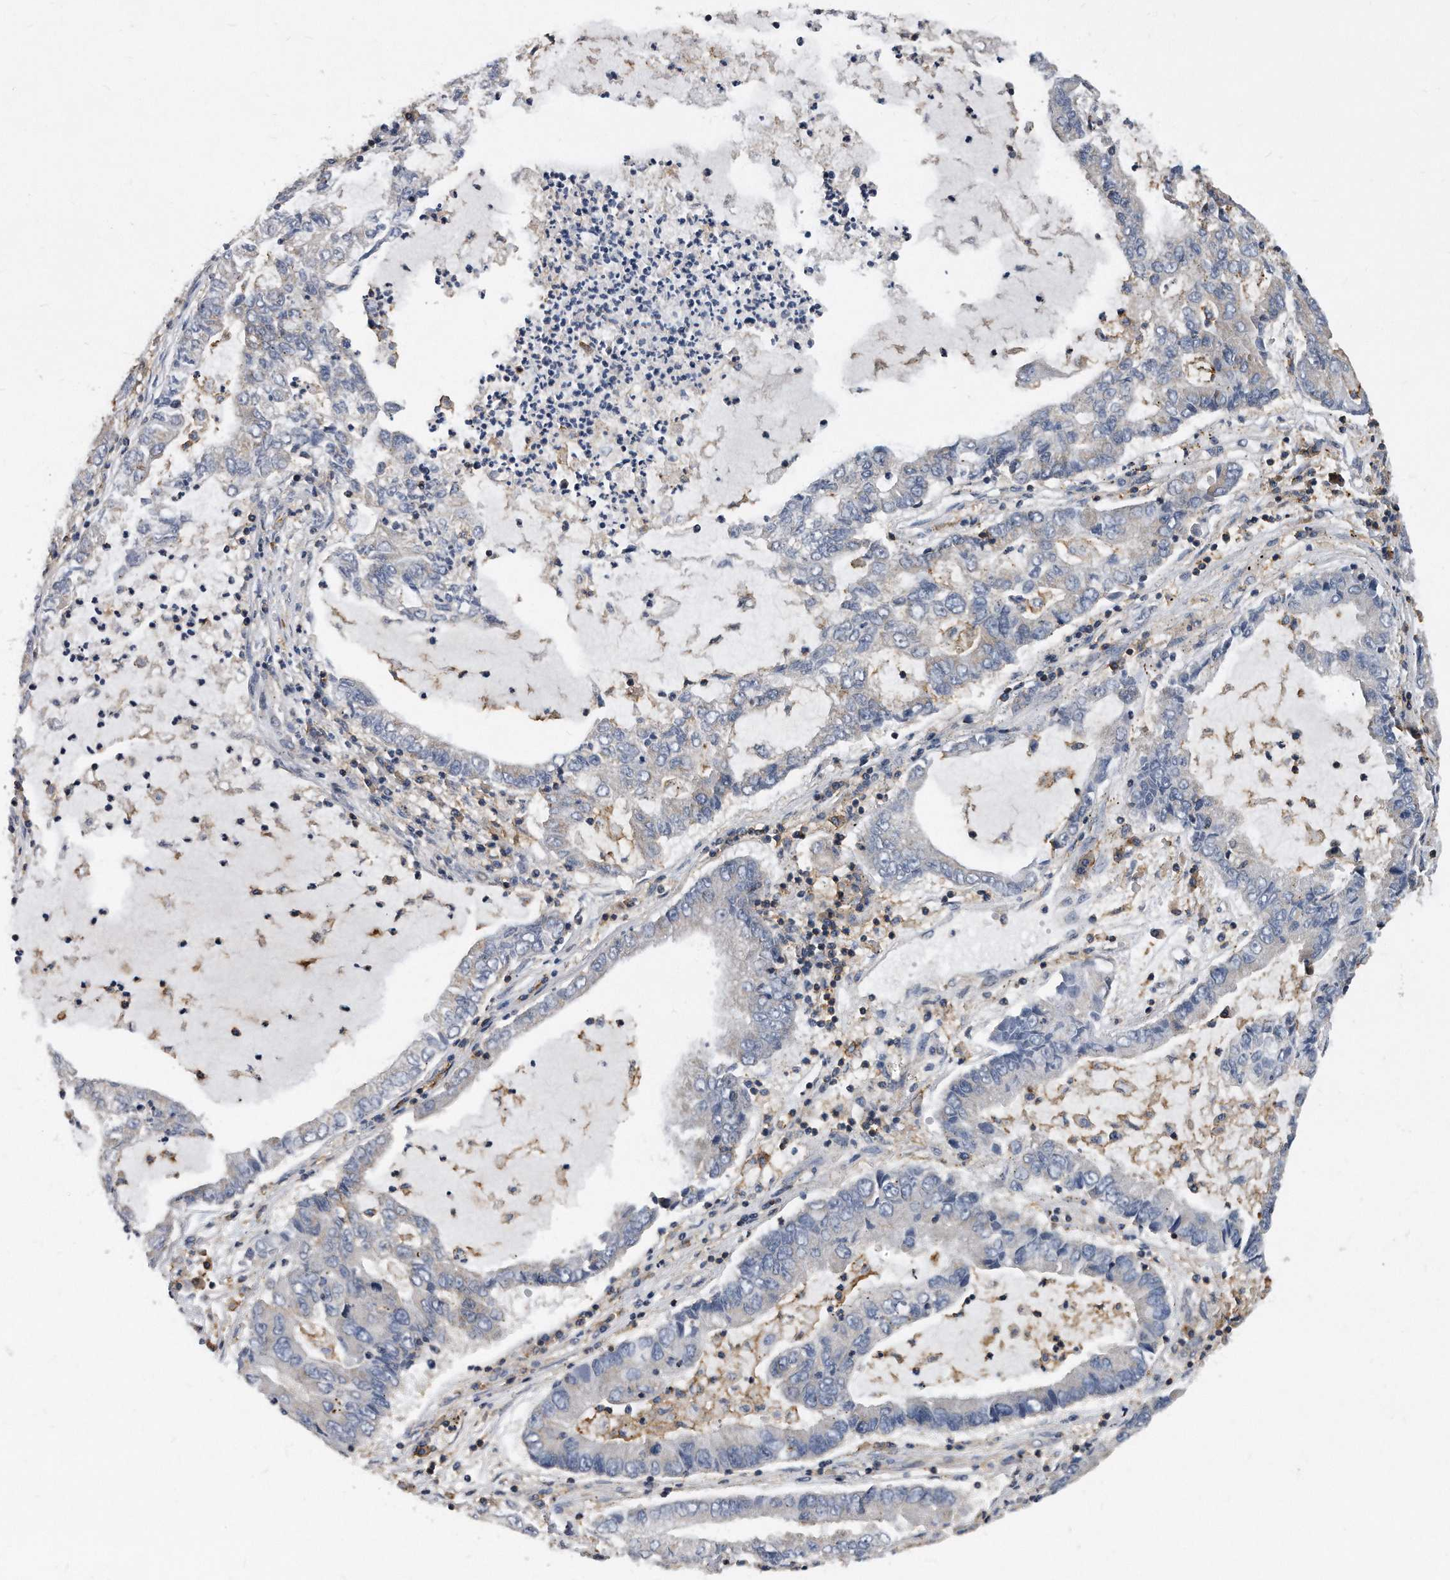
{"staining": {"intensity": "negative", "quantity": "none", "location": "none"}, "tissue": "lung cancer", "cell_type": "Tumor cells", "image_type": "cancer", "snomed": [{"axis": "morphology", "description": "Adenocarcinoma, NOS"}, {"axis": "topography", "description": "Lung"}], "caption": "Immunohistochemical staining of adenocarcinoma (lung) demonstrates no significant staining in tumor cells.", "gene": "ATG5", "patient": {"sex": "female", "age": 51}}